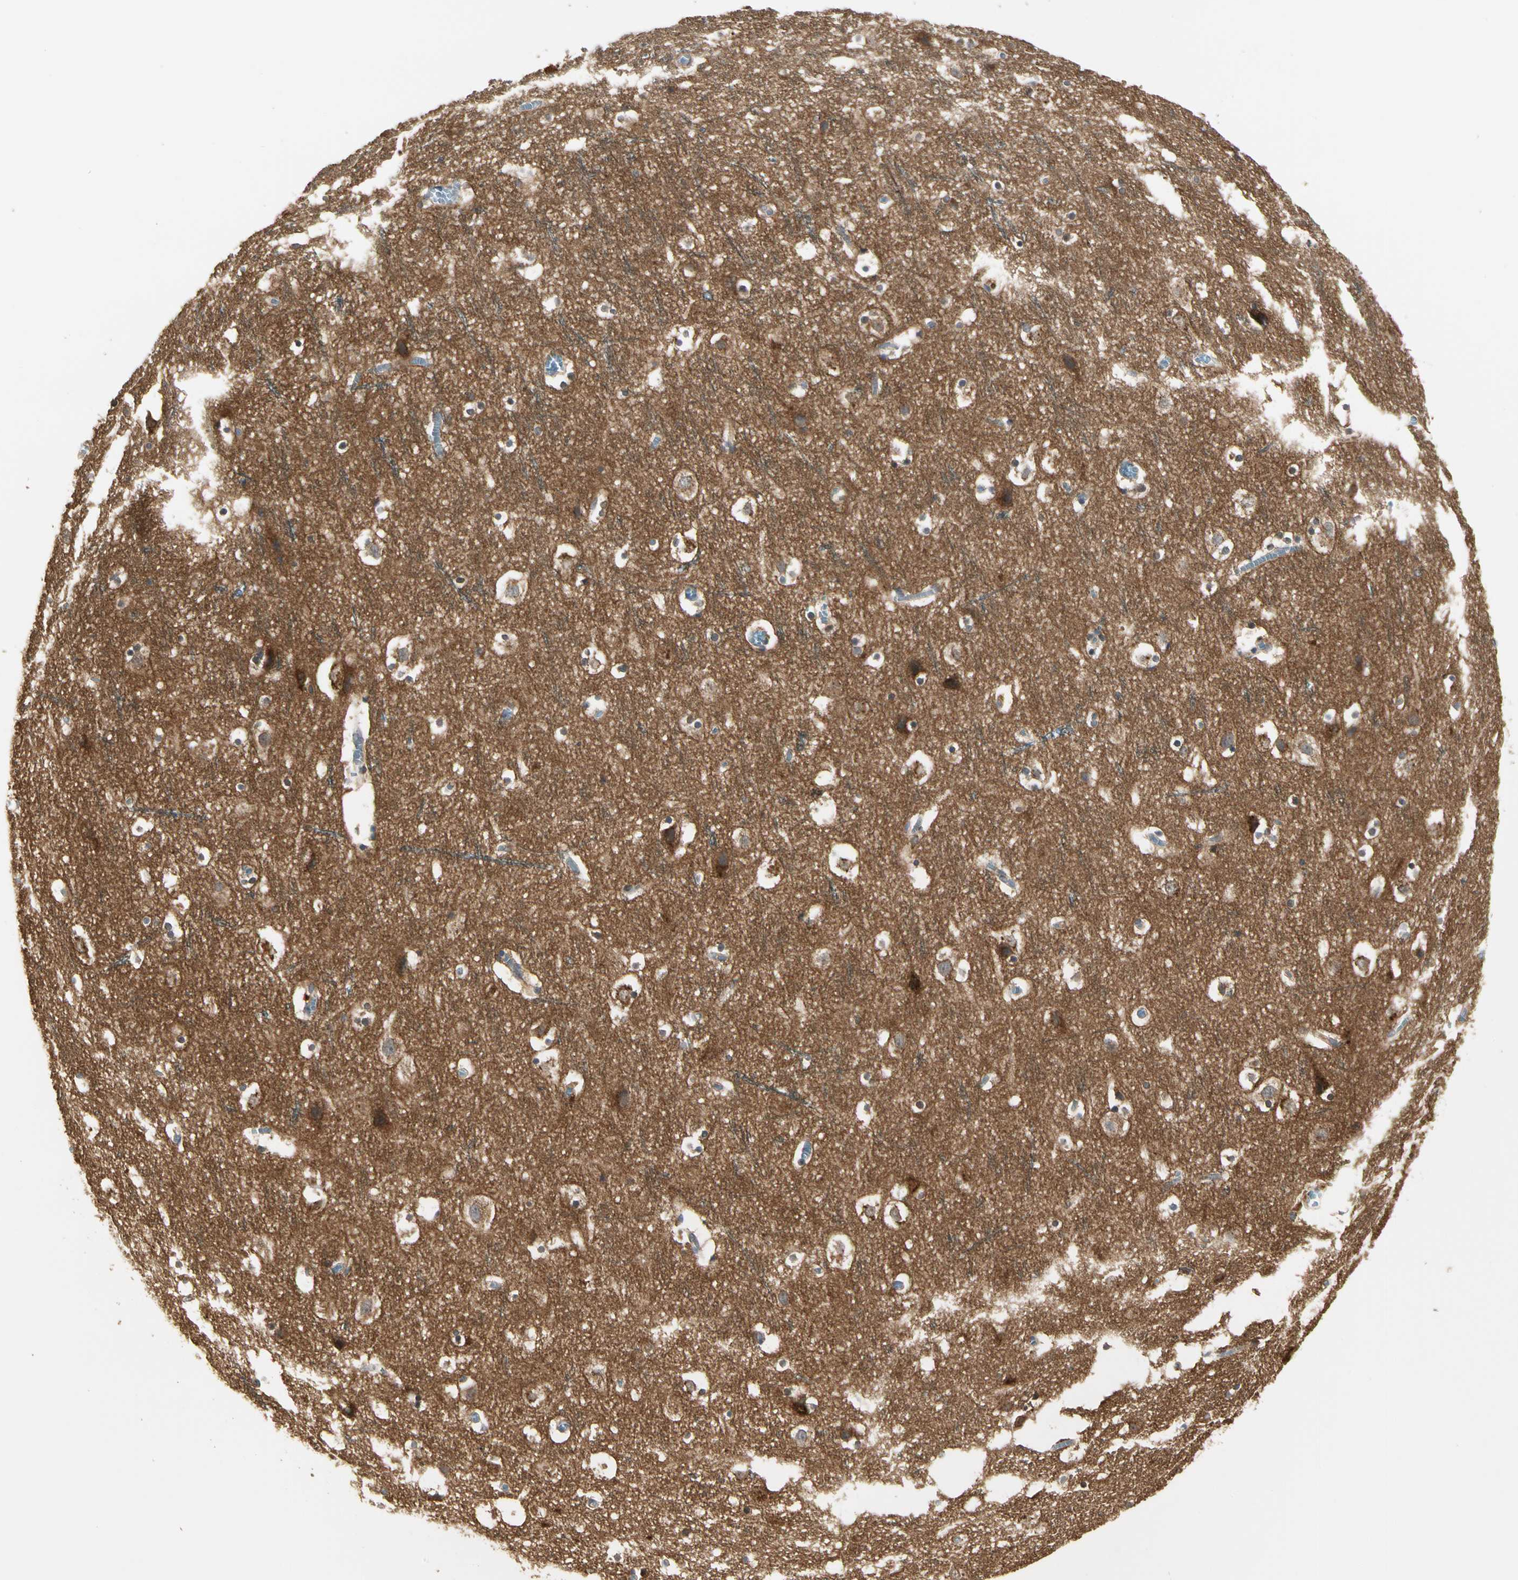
{"staining": {"intensity": "weak", "quantity": ">75%", "location": "cytoplasmic/membranous"}, "tissue": "cerebral cortex", "cell_type": "Endothelial cells", "image_type": "normal", "snomed": [{"axis": "morphology", "description": "Normal tissue, NOS"}, {"axis": "topography", "description": "Cerebral cortex"}], "caption": "Brown immunohistochemical staining in normal cerebral cortex demonstrates weak cytoplasmic/membranous positivity in about >75% of endothelial cells. Nuclei are stained in blue.", "gene": "NAPG", "patient": {"sex": "male", "age": 45}}